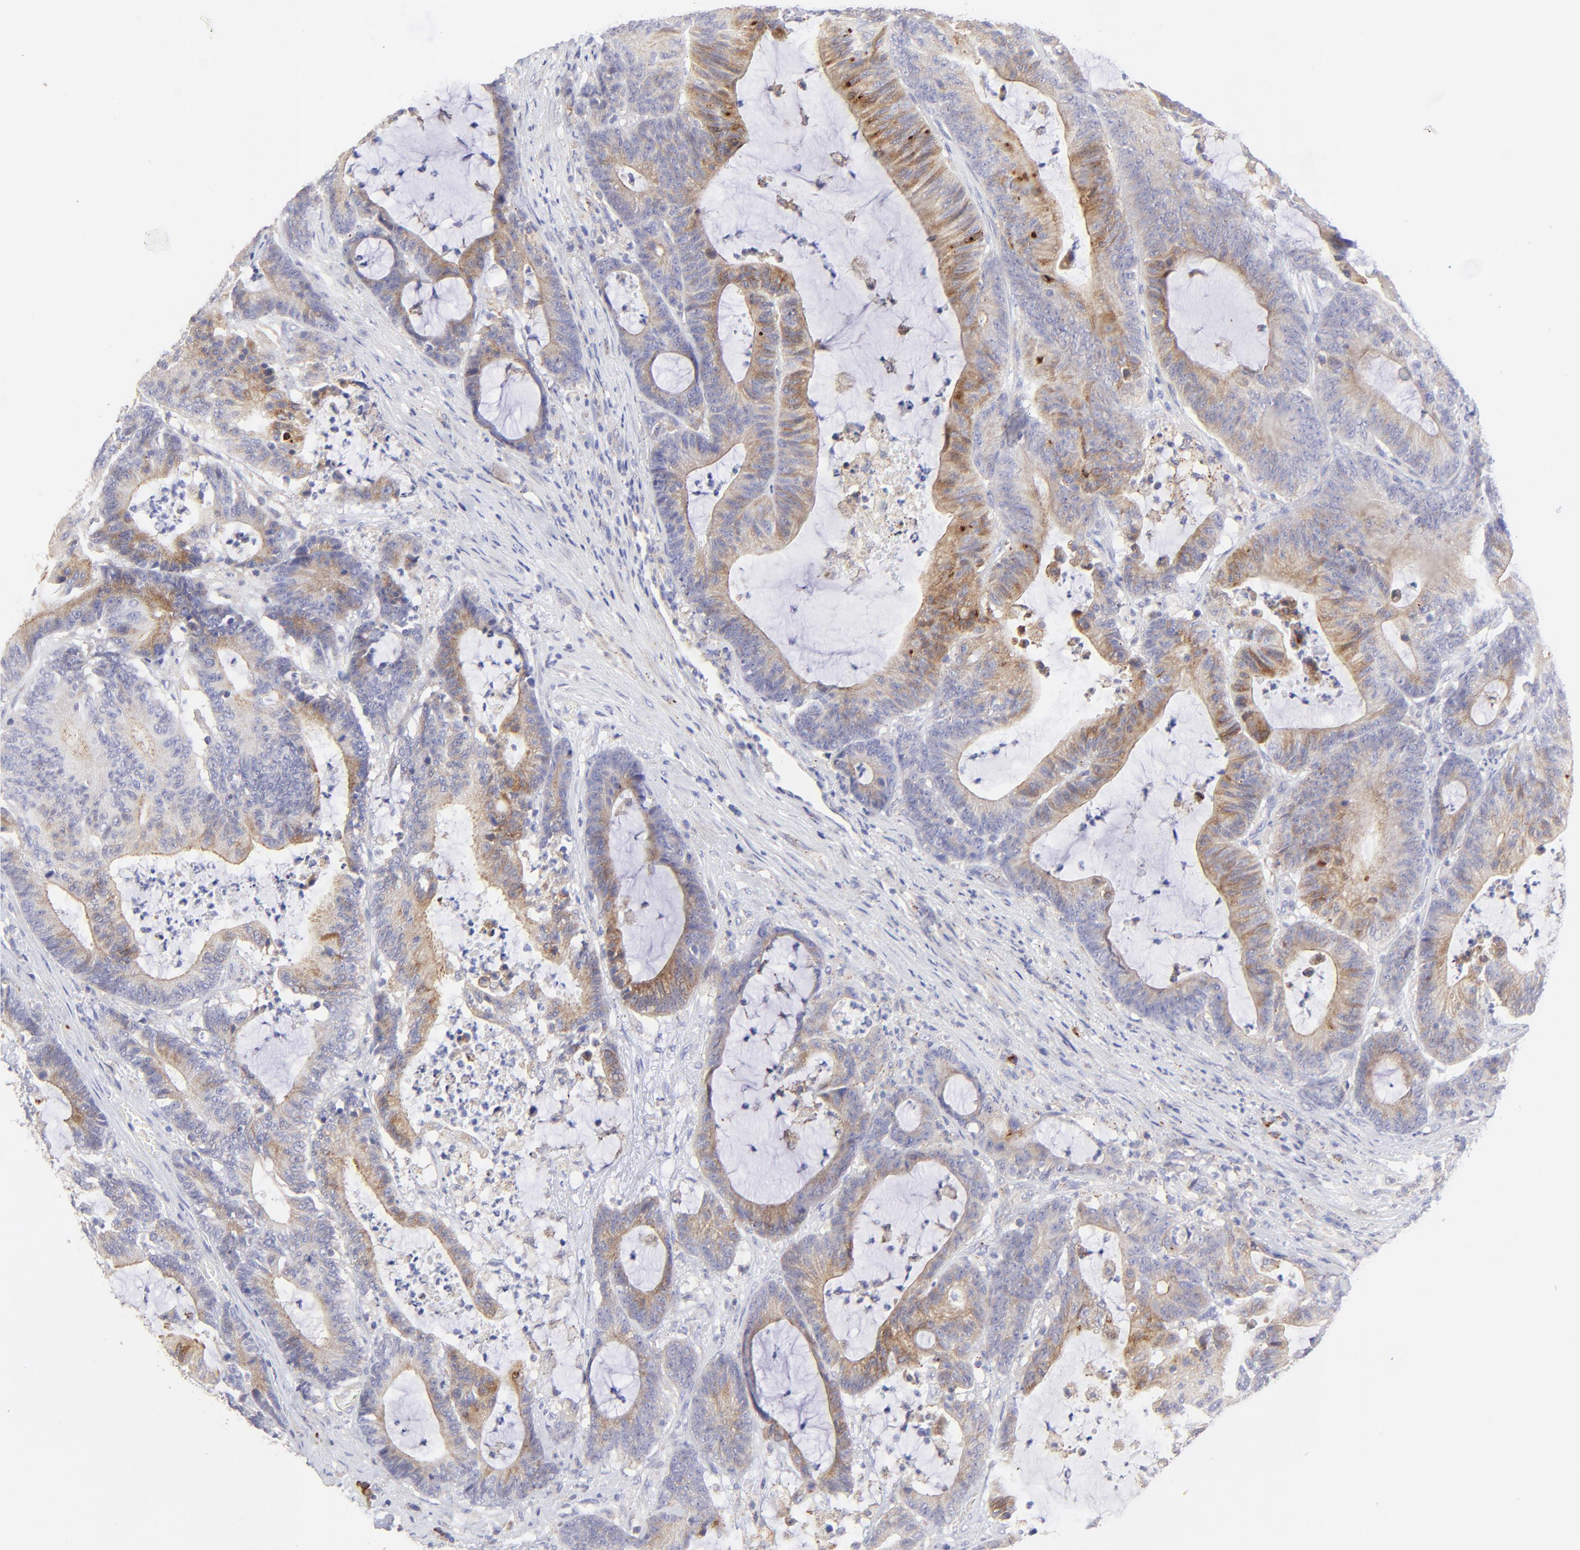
{"staining": {"intensity": "moderate", "quantity": ">75%", "location": "cytoplasmic/membranous"}, "tissue": "colorectal cancer", "cell_type": "Tumor cells", "image_type": "cancer", "snomed": [{"axis": "morphology", "description": "Adenocarcinoma, NOS"}, {"axis": "topography", "description": "Colon"}], "caption": "Human colorectal cancer stained with a protein marker reveals moderate staining in tumor cells.", "gene": "LHFPL1", "patient": {"sex": "female", "age": 84}}